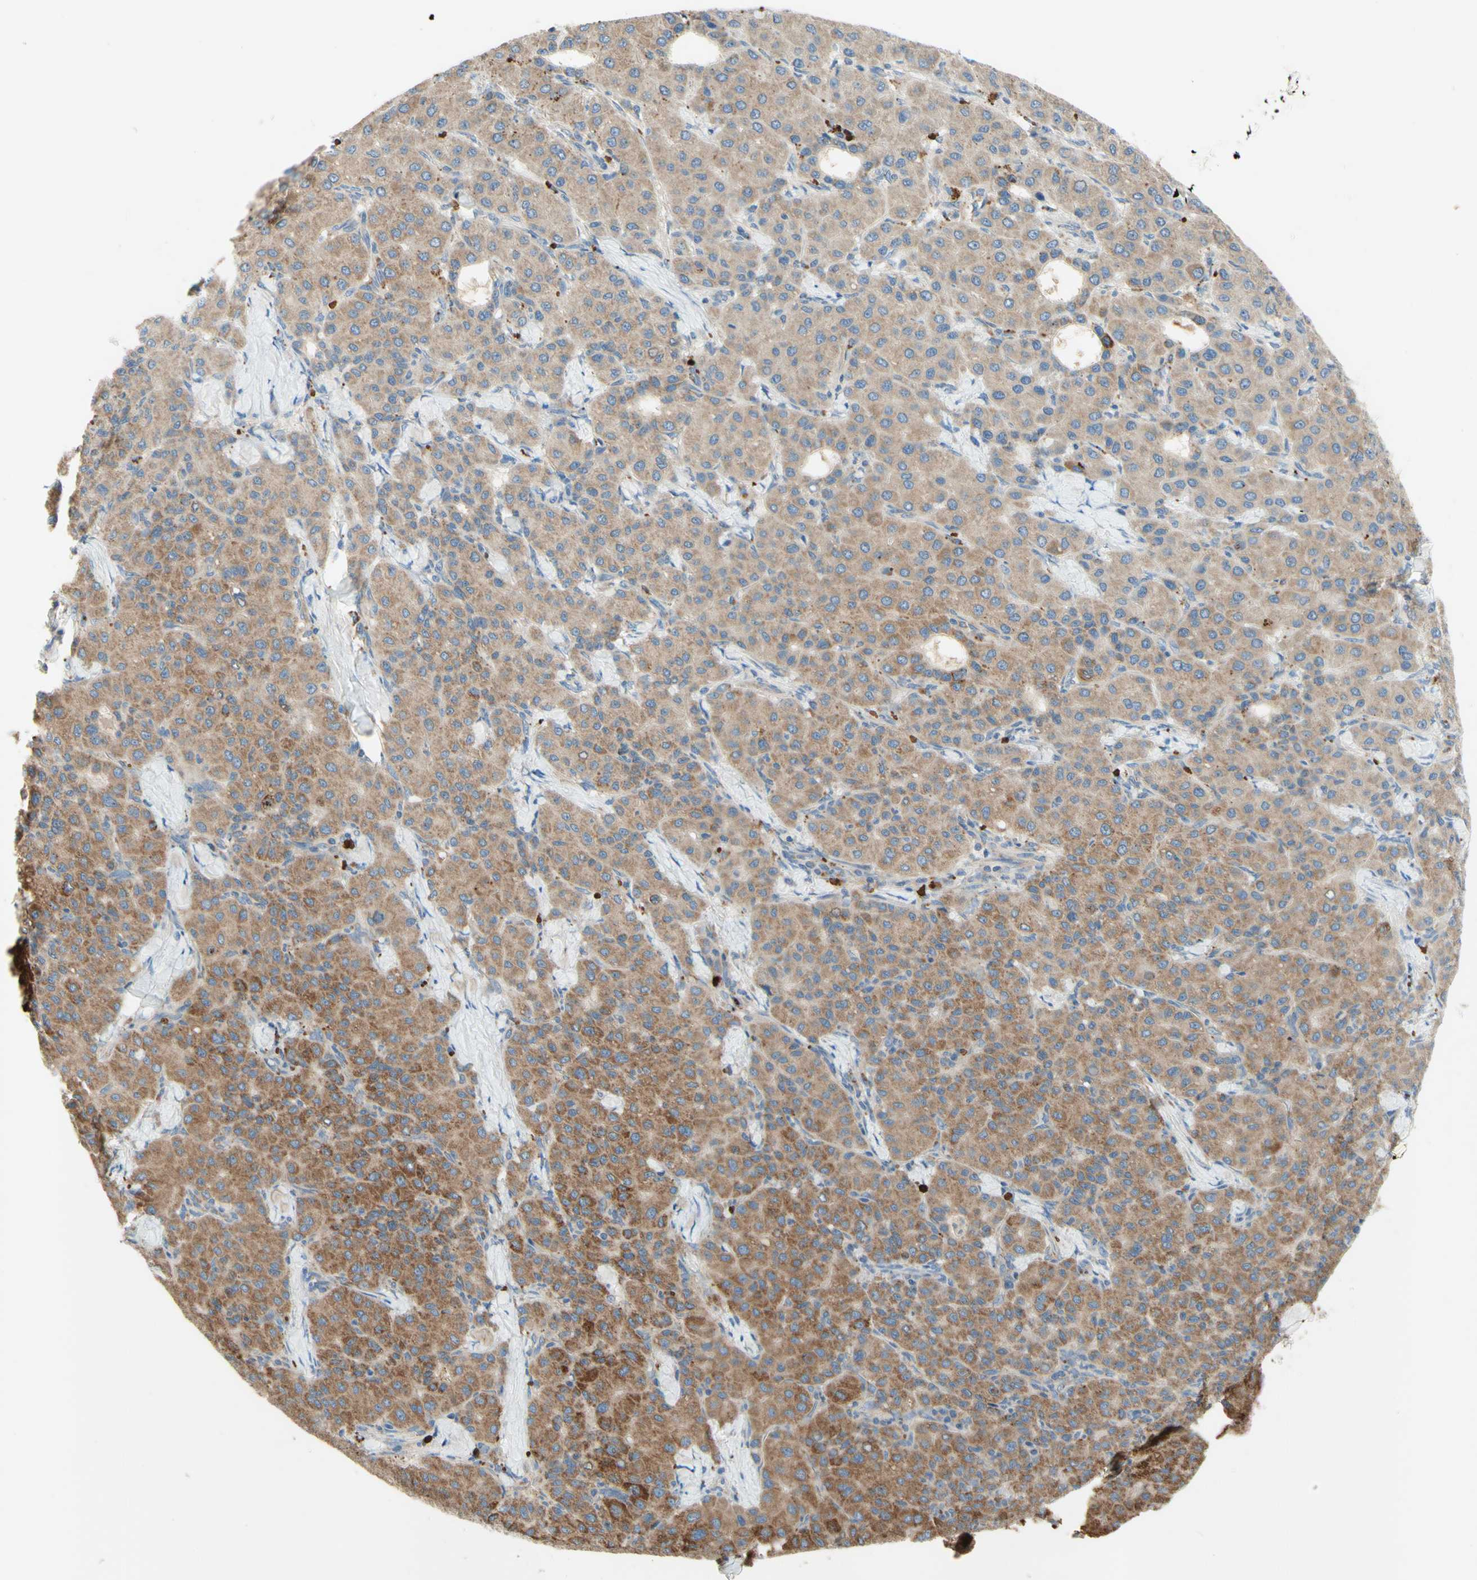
{"staining": {"intensity": "moderate", "quantity": ">75%", "location": "cytoplasmic/membranous"}, "tissue": "liver cancer", "cell_type": "Tumor cells", "image_type": "cancer", "snomed": [{"axis": "morphology", "description": "Carcinoma, Hepatocellular, NOS"}, {"axis": "topography", "description": "Liver"}], "caption": "Liver hepatocellular carcinoma stained for a protein (brown) reveals moderate cytoplasmic/membranous positive expression in approximately >75% of tumor cells.", "gene": "ARMC10", "patient": {"sex": "male", "age": 65}}